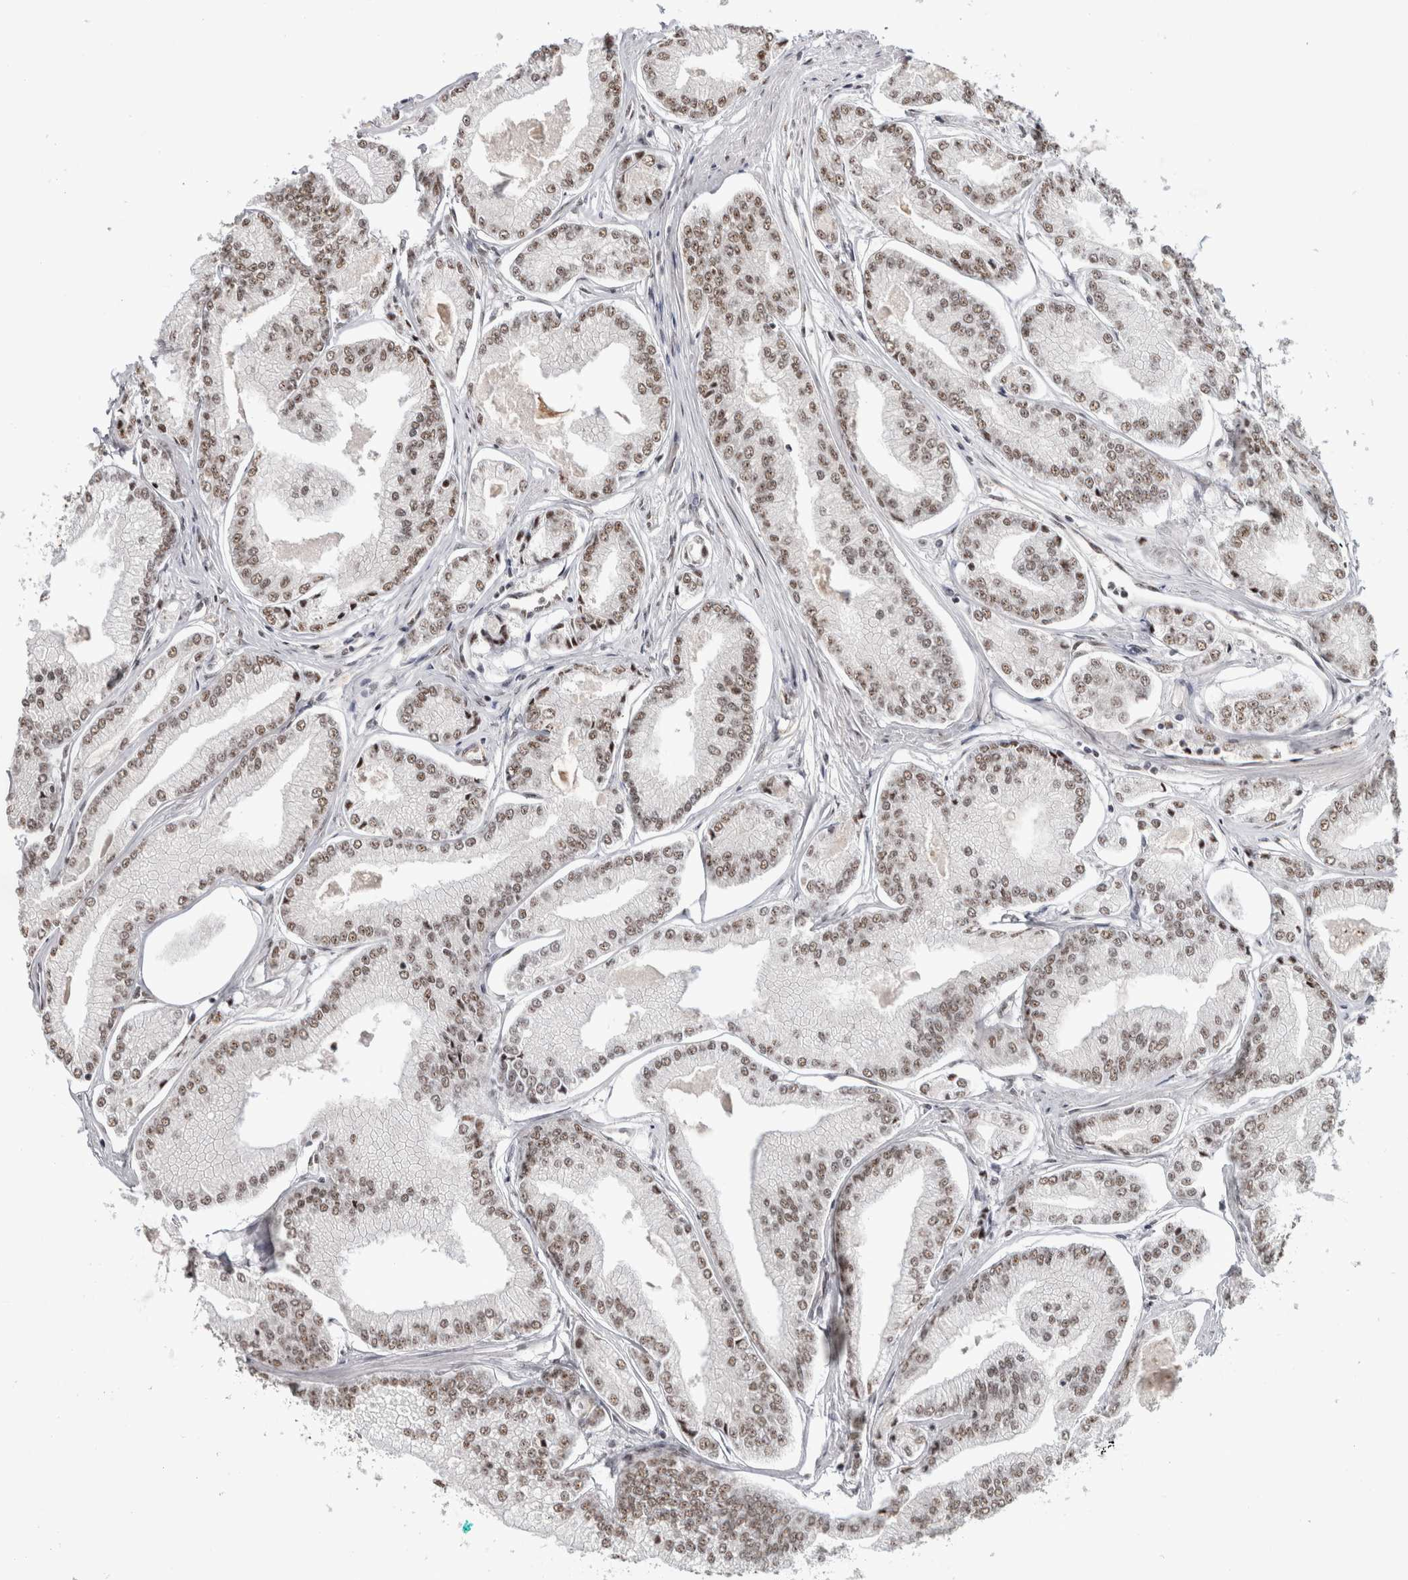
{"staining": {"intensity": "weak", "quantity": ">75%", "location": "nuclear"}, "tissue": "prostate cancer", "cell_type": "Tumor cells", "image_type": "cancer", "snomed": [{"axis": "morphology", "description": "Adenocarcinoma, Low grade"}, {"axis": "topography", "description": "Prostate"}], "caption": "Low-grade adenocarcinoma (prostate) stained for a protein demonstrates weak nuclear positivity in tumor cells.", "gene": "MKNK1", "patient": {"sex": "male", "age": 52}}